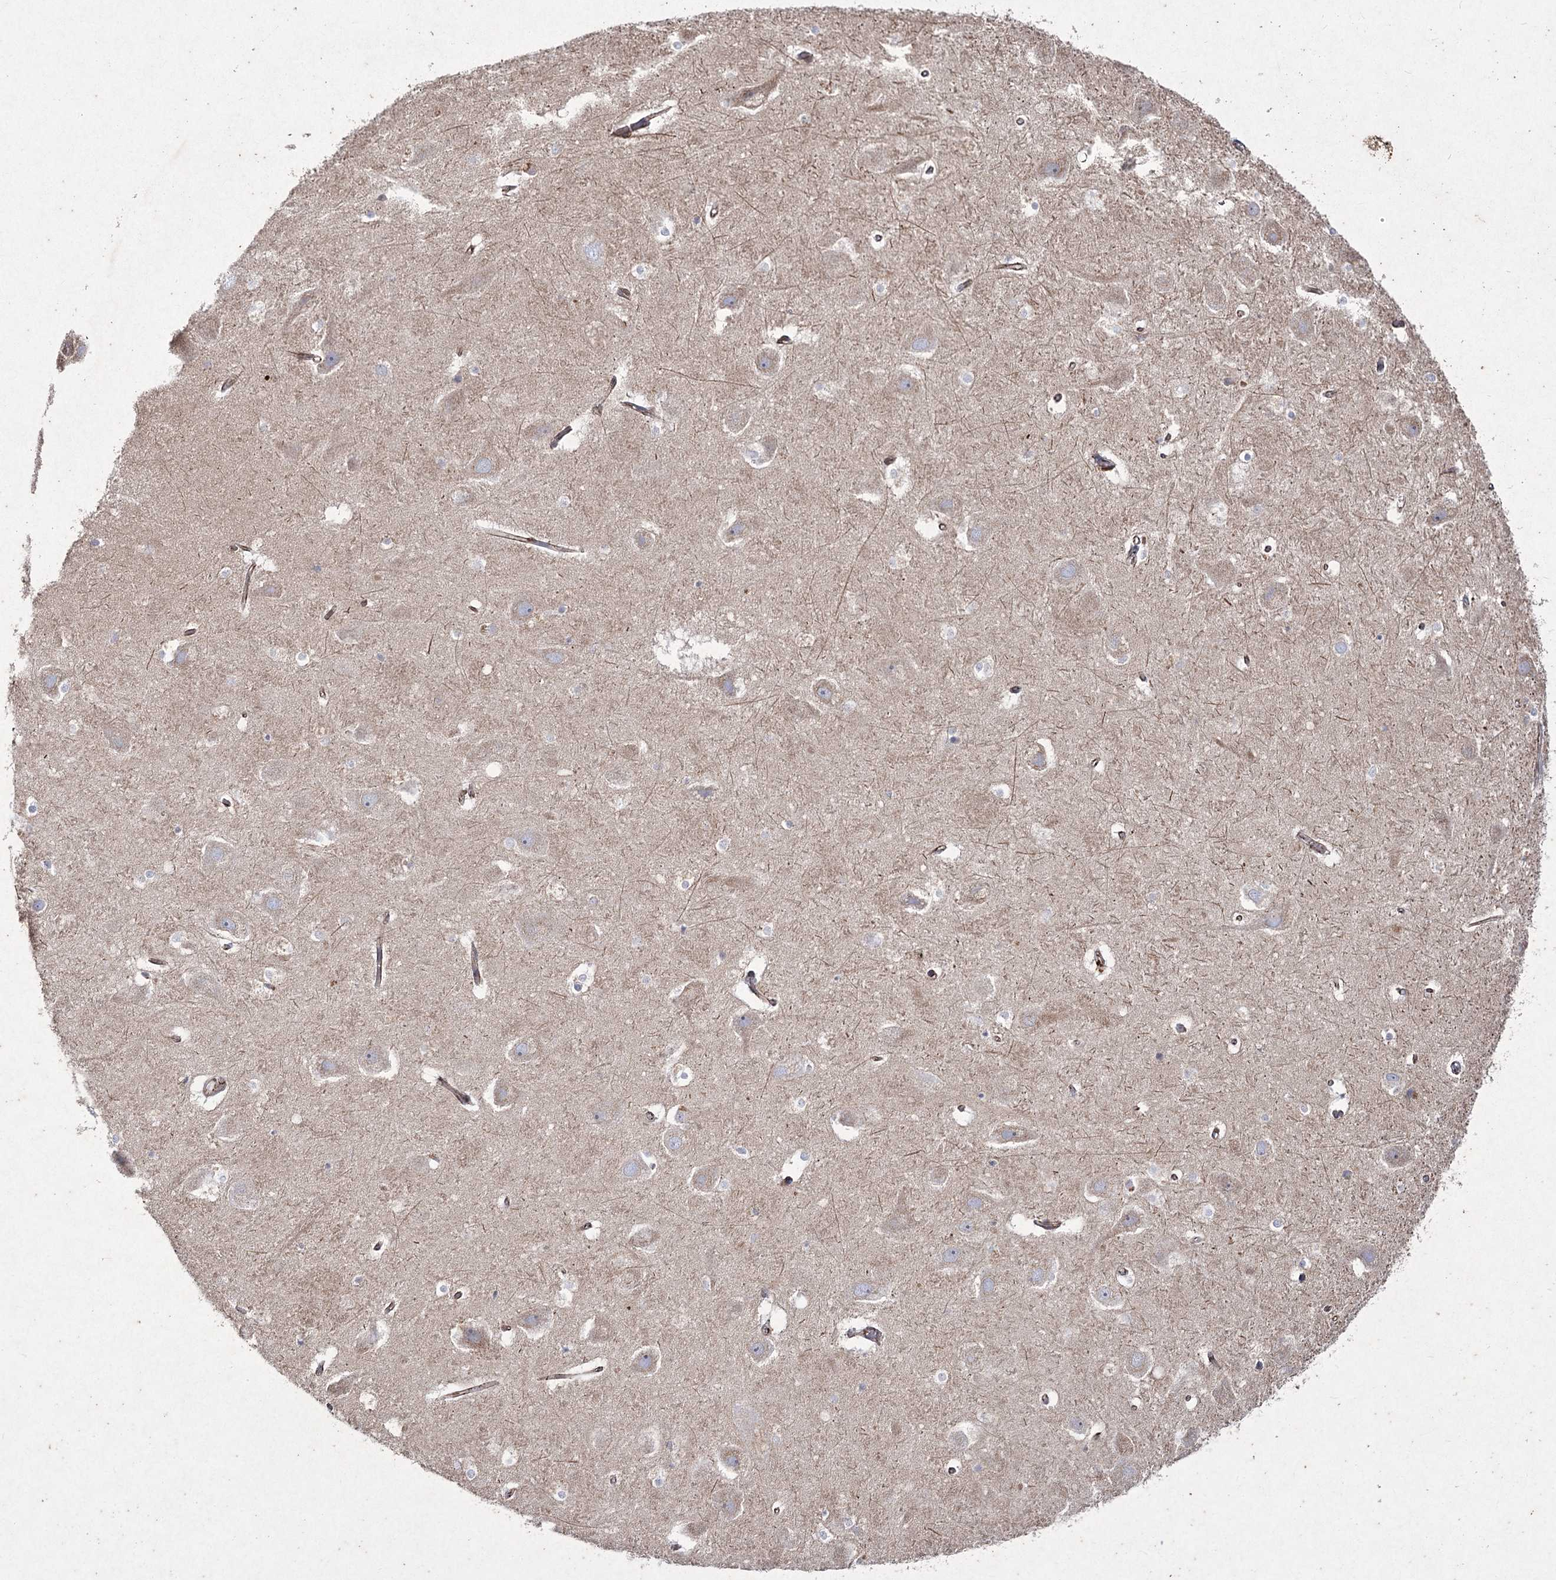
{"staining": {"intensity": "negative", "quantity": "none", "location": "none"}, "tissue": "hippocampus", "cell_type": "Glial cells", "image_type": "normal", "snomed": [{"axis": "morphology", "description": "Normal tissue, NOS"}, {"axis": "topography", "description": "Hippocampus"}], "caption": "Hippocampus stained for a protein using IHC shows no positivity glial cells.", "gene": "LDLRAD3", "patient": {"sex": "female", "age": 52}}